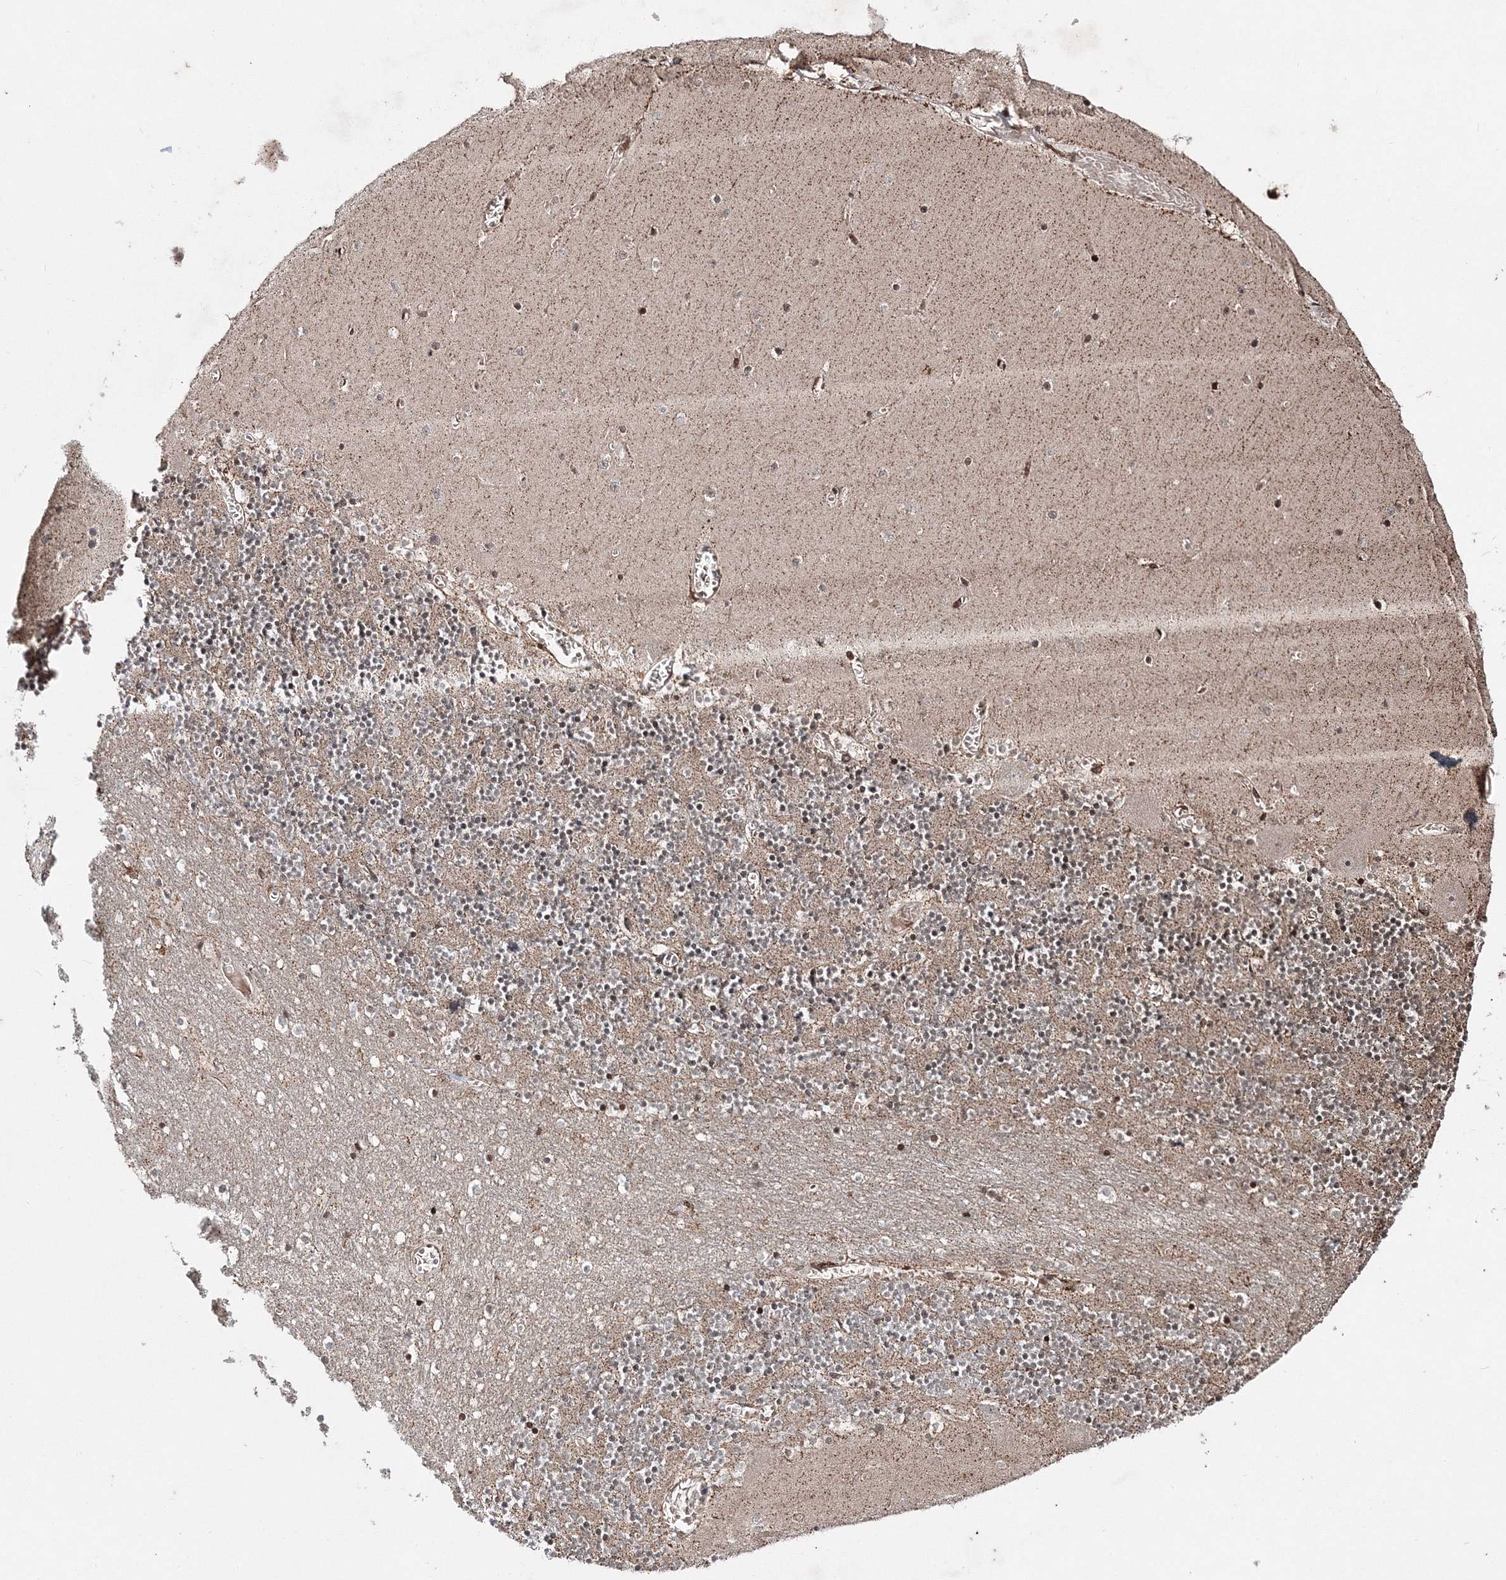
{"staining": {"intensity": "moderate", "quantity": "25%-75%", "location": "cytoplasmic/membranous,nuclear"}, "tissue": "cerebellum", "cell_type": "Cells in granular layer", "image_type": "normal", "snomed": [{"axis": "morphology", "description": "Normal tissue, NOS"}, {"axis": "topography", "description": "Cerebellum"}], "caption": "Cerebellum stained with a brown dye exhibits moderate cytoplasmic/membranous,nuclear positive expression in approximately 25%-75% of cells in granular layer.", "gene": "CARM1", "patient": {"sex": "female", "age": 28}}